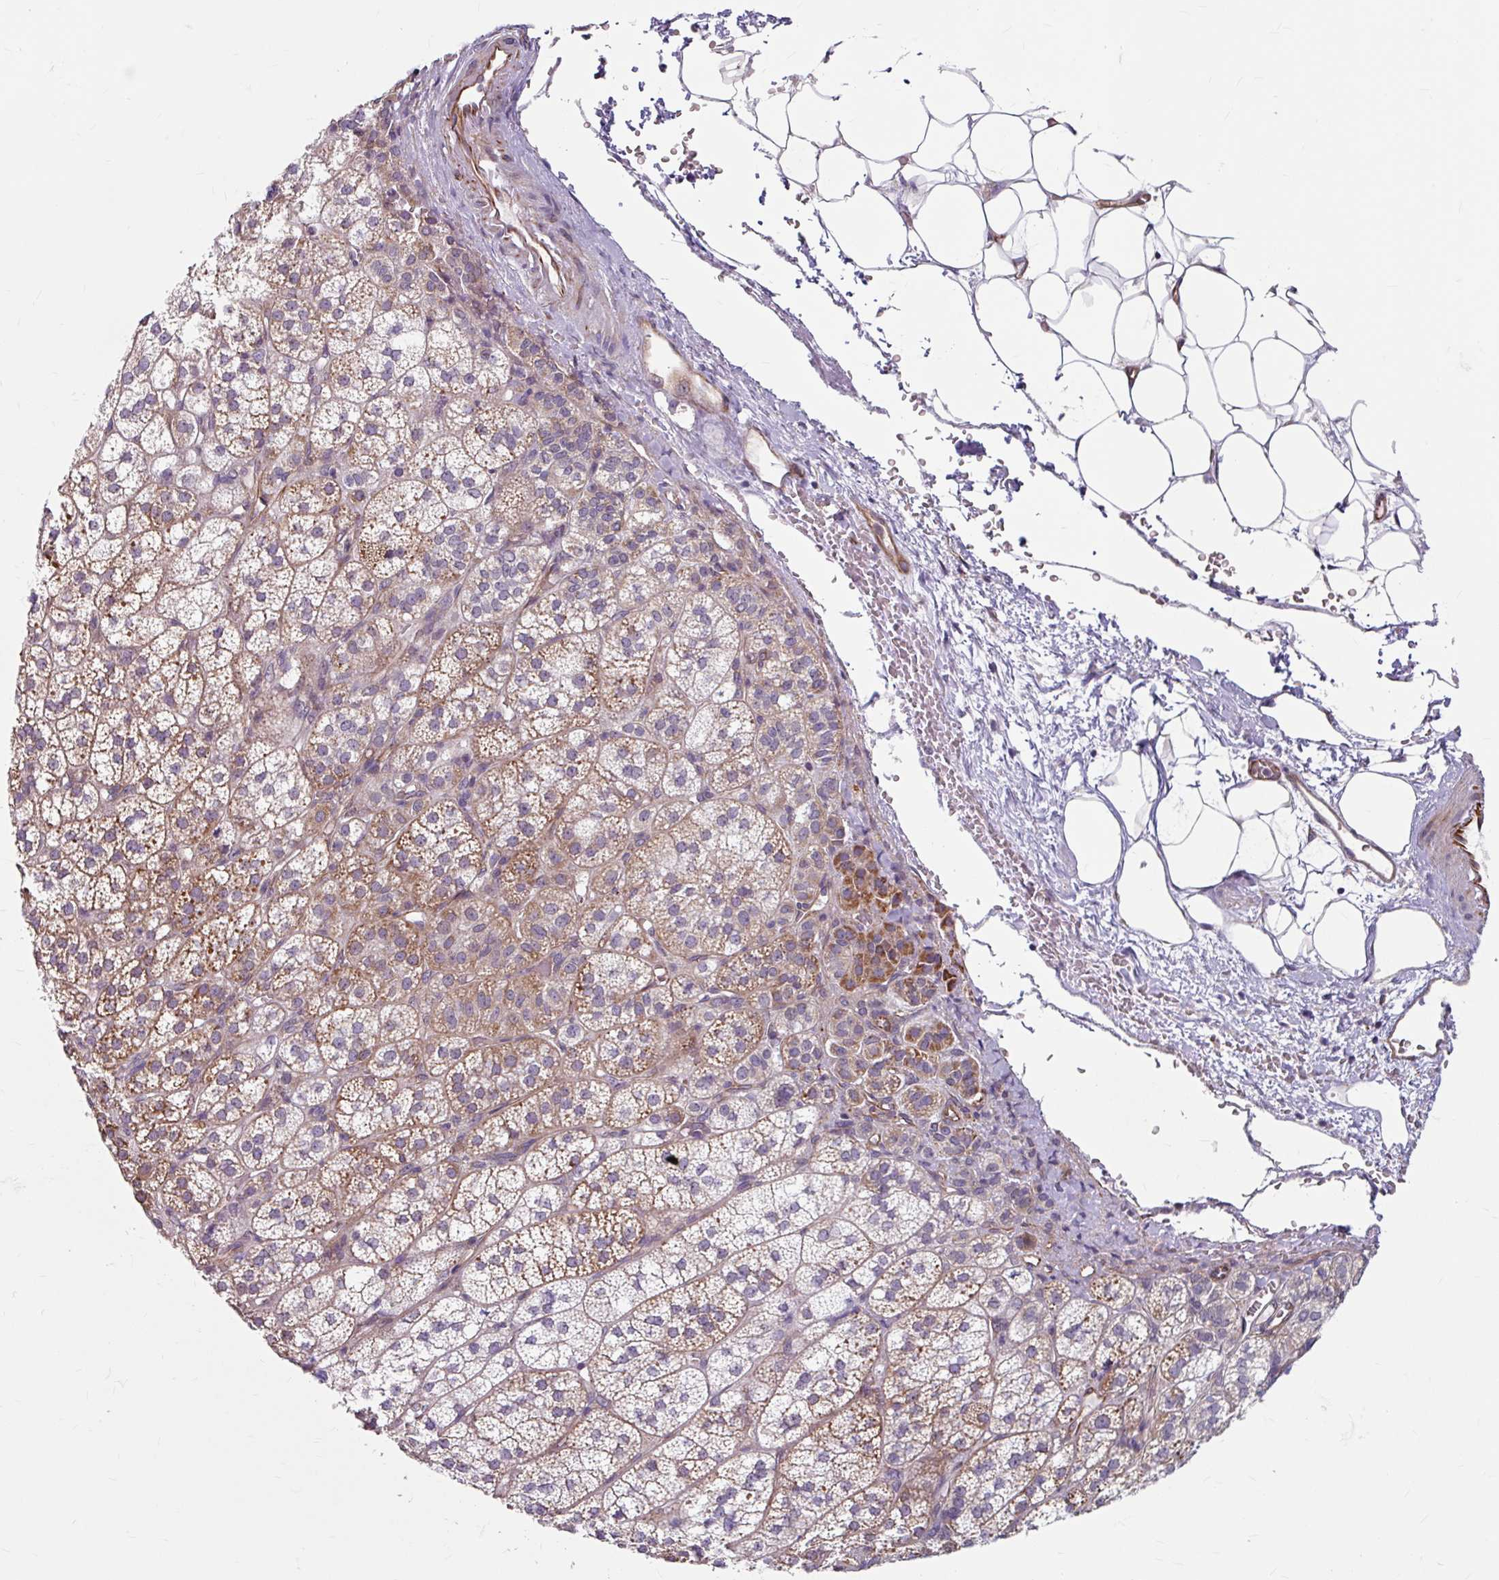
{"staining": {"intensity": "moderate", "quantity": ">75%", "location": "cytoplasmic/membranous"}, "tissue": "adrenal gland", "cell_type": "Glandular cells", "image_type": "normal", "snomed": [{"axis": "morphology", "description": "Normal tissue, NOS"}, {"axis": "topography", "description": "Adrenal gland"}], "caption": "Immunohistochemistry staining of benign adrenal gland, which displays medium levels of moderate cytoplasmic/membranous positivity in approximately >75% of glandular cells indicating moderate cytoplasmic/membranous protein positivity. The staining was performed using DAB (3,3'-diaminobenzidine) (brown) for protein detection and nuclei were counterstained in hematoxylin (blue).", "gene": "DAAM2", "patient": {"sex": "female", "age": 60}}